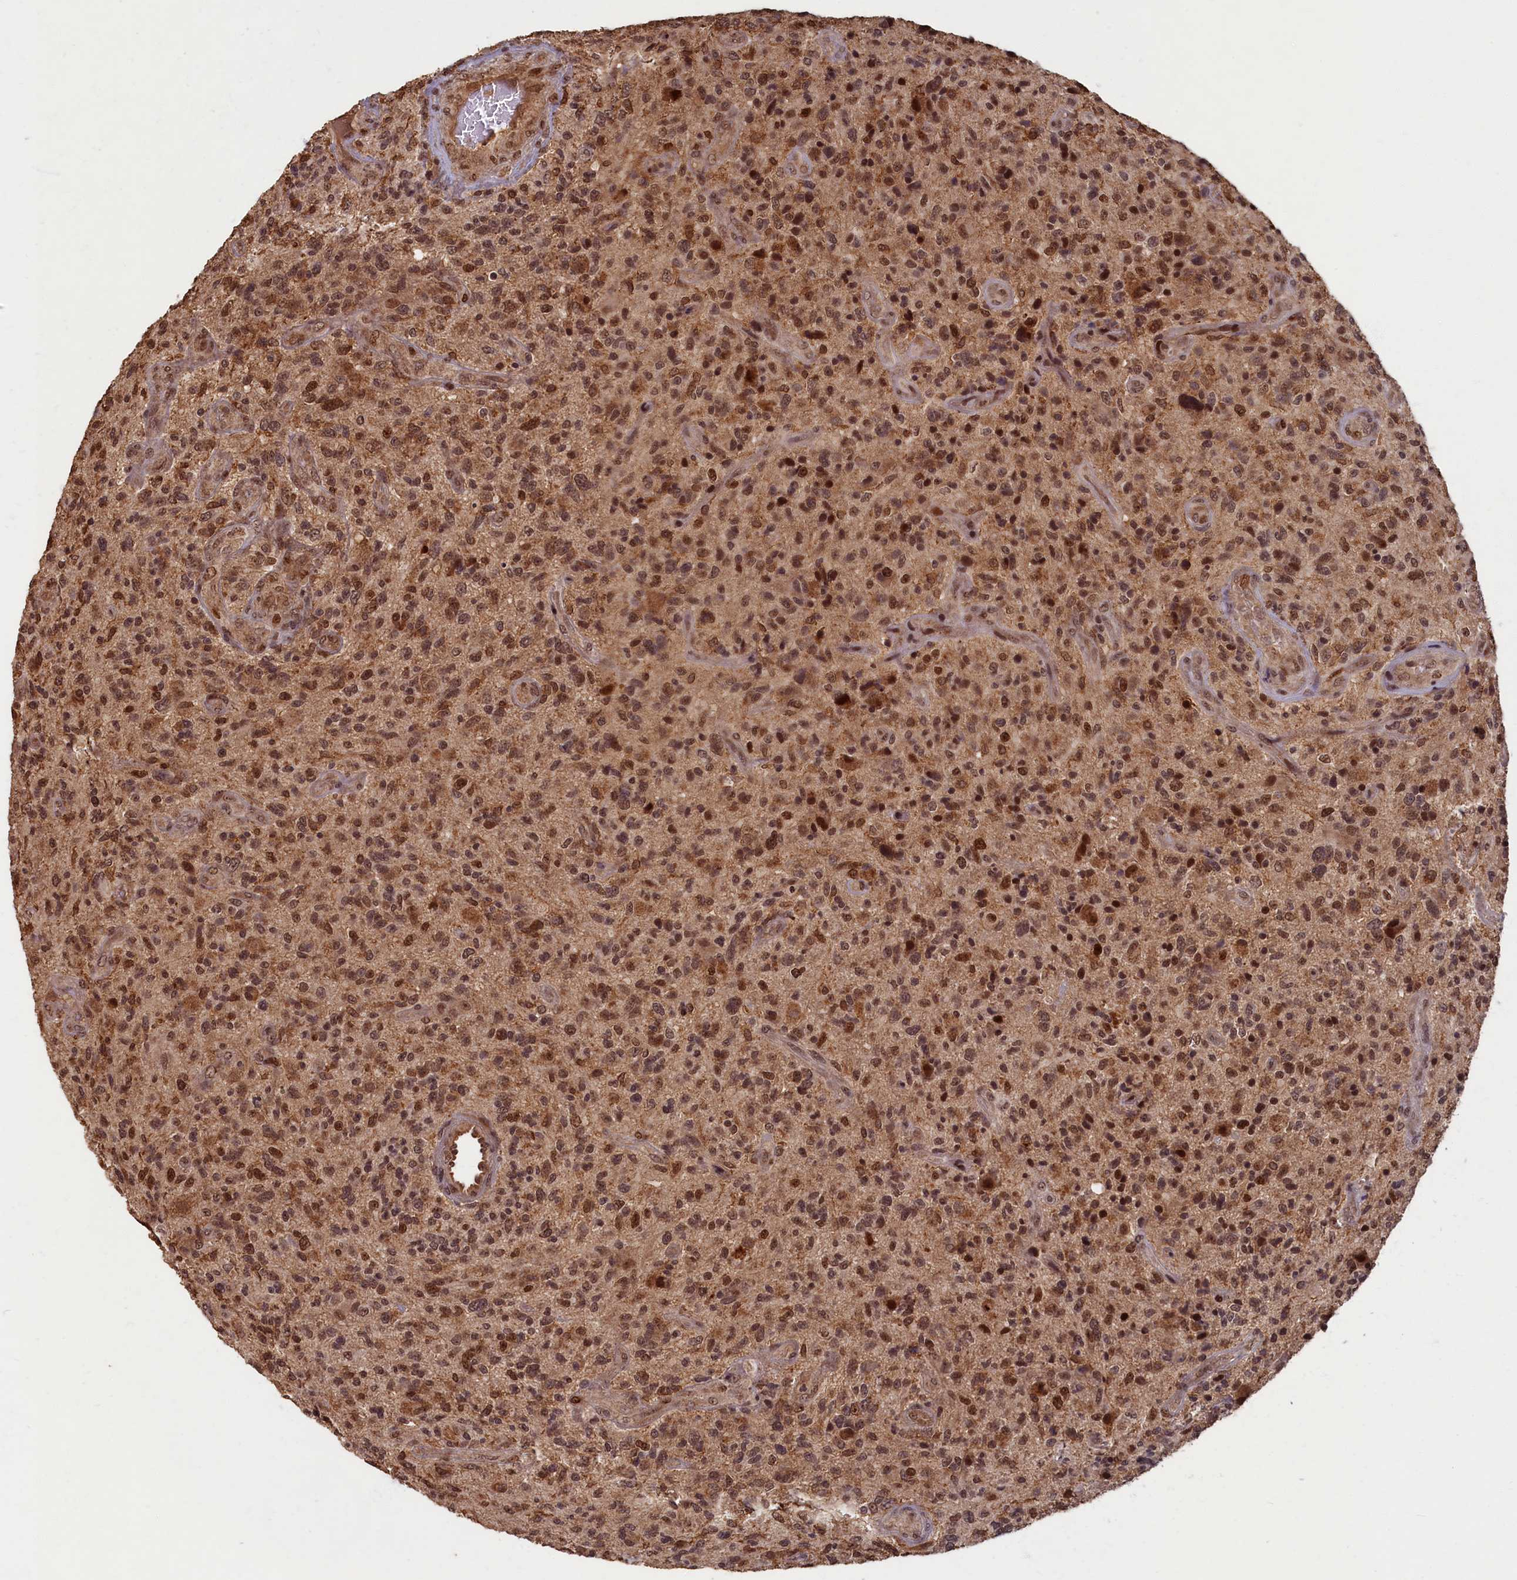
{"staining": {"intensity": "moderate", "quantity": ">75%", "location": "cytoplasmic/membranous,nuclear"}, "tissue": "glioma", "cell_type": "Tumor cells", "image_type": "cancer", "snomed": [{"axis": "morphology", "description": "Glioma, malignant, High grade"}, {"axis": "topography", "description": "Brain"}], "caption": "DAB (3,3'-diaminobenzidine) immunohistochemical staining of human high-grade glioma (malignant) displays moderate cytoplasmic/membranous and nuclear protein positivity in approximately >75% of tumor cells.", "gene": "BRCA1", "patient": {"sex": "male", "age": 47}}